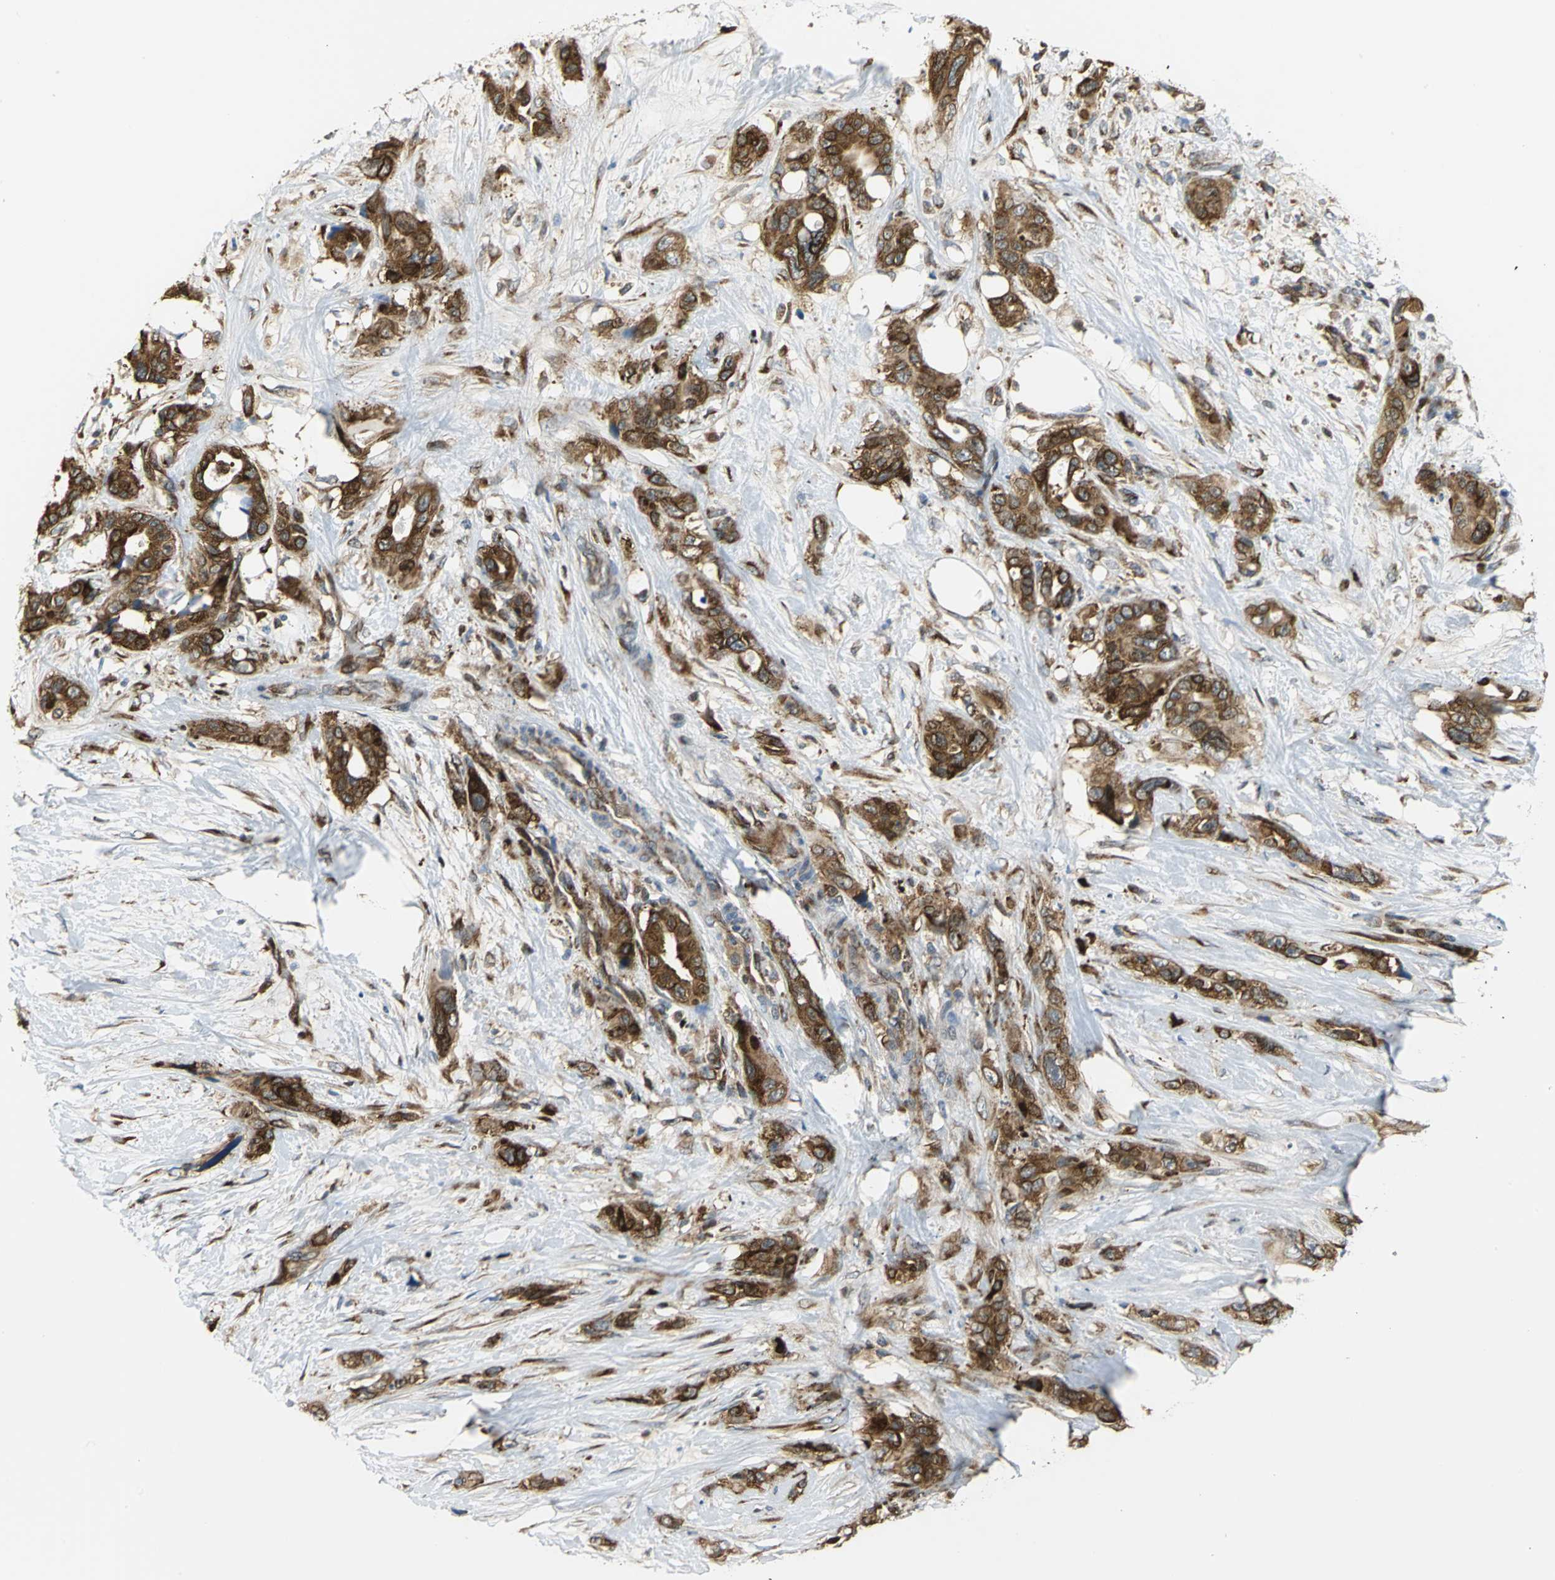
{"staining": {"intensity": "strong", "quantity": ">75%", "location": "cytoplasmic/membranous"}, "tissue": "pancreatic cancer", "cell_type": "Tumor cells", "image_type": "cancer", "snomed": [{"axis": "morphology", "description": "Adenocarcinoma, NOS"}, {"axis": "topography", "description": "Pancreas"}], "caption": "Immunohistochemistry (IHC) staining of adenocarcinoma (pancreatic), which exhibits high levels of strong cytoplasmic/membranous expression in approximately >75% of tumor cells indicating strong cytoplasmic/membranous protein expression. The staining was performed using DAB (brown) for protein detection and nuclei were counterstained in hematoxylin (blue).", "gene": "YBX1", "patient": {"sex": "male", "age": 46}}